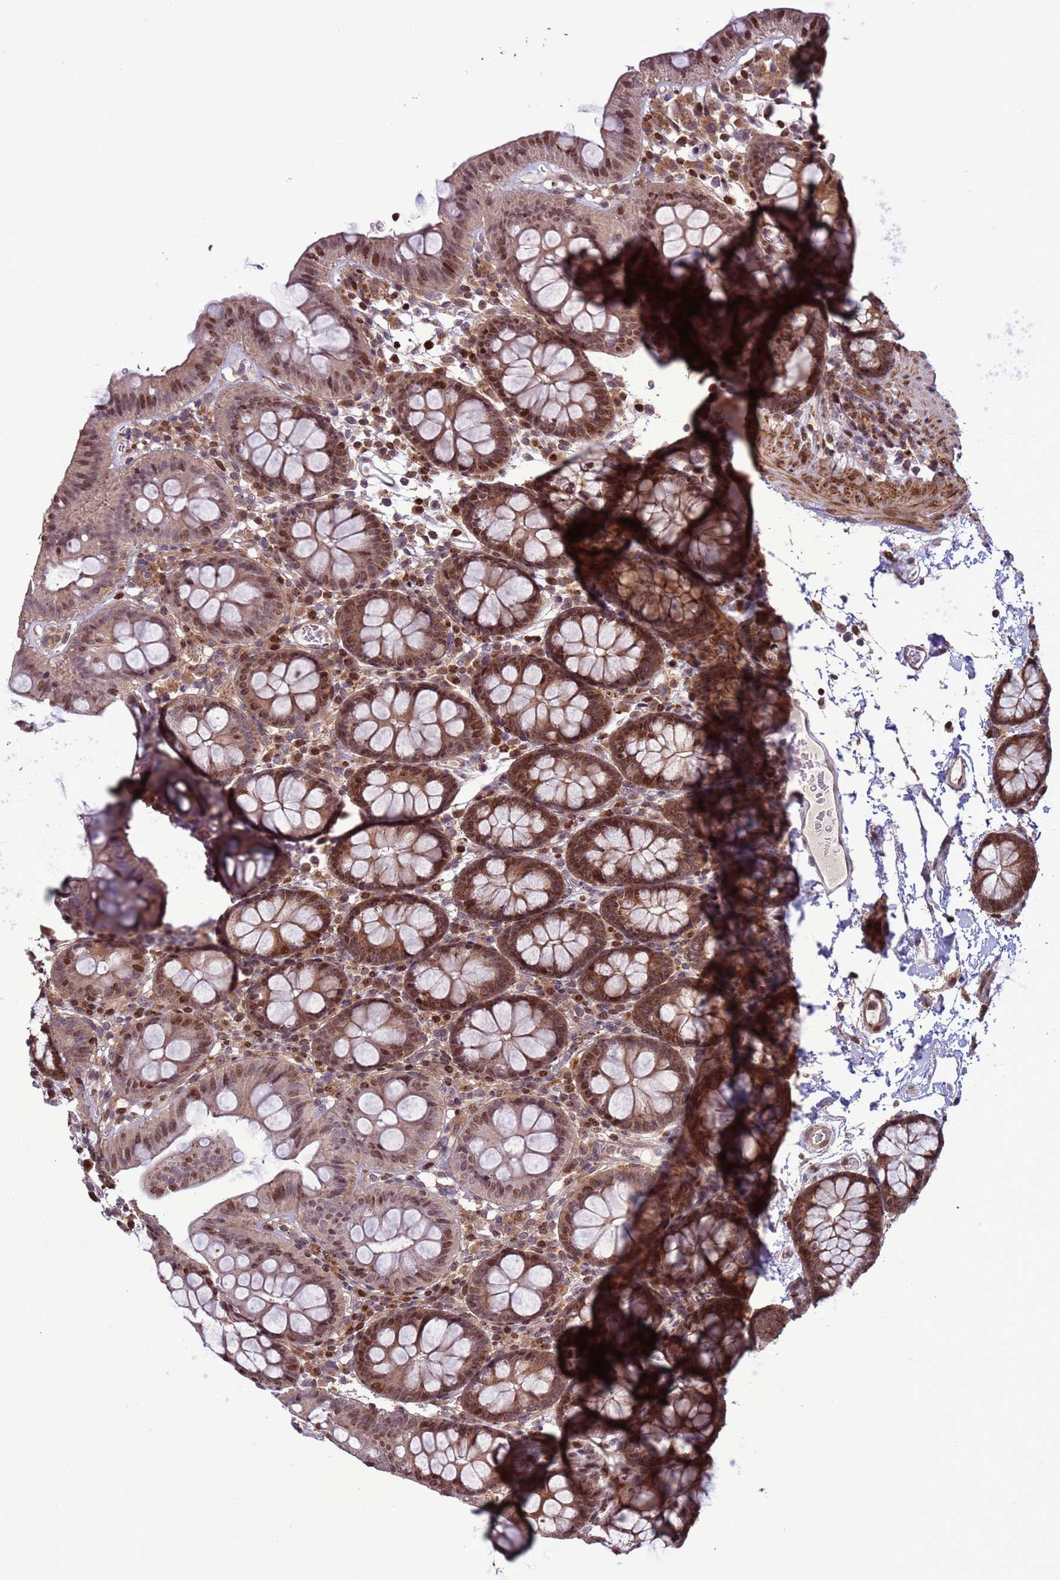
{"staining": {"intensity": "moderate", "quantity": ">75%", "location": "cytoplasmic/membranous,nuclear"}, "tissue": "colon", "cell_type": "Endothelial cells", "image_type": "normal", "snomed": [{"axis": "morphology", "description": "Normal tissue, NOS"}, {"axis": "topography", "description": "Colon"}], "caption": "A high-resolution image shows IHC staining of benign colon, which shows moderate cytoplasmic/membranous,nuclear staining in approximately >75% of endothelial cells.", "gene": "HGH1", "patient": {"sex": "male", "age": 75}}